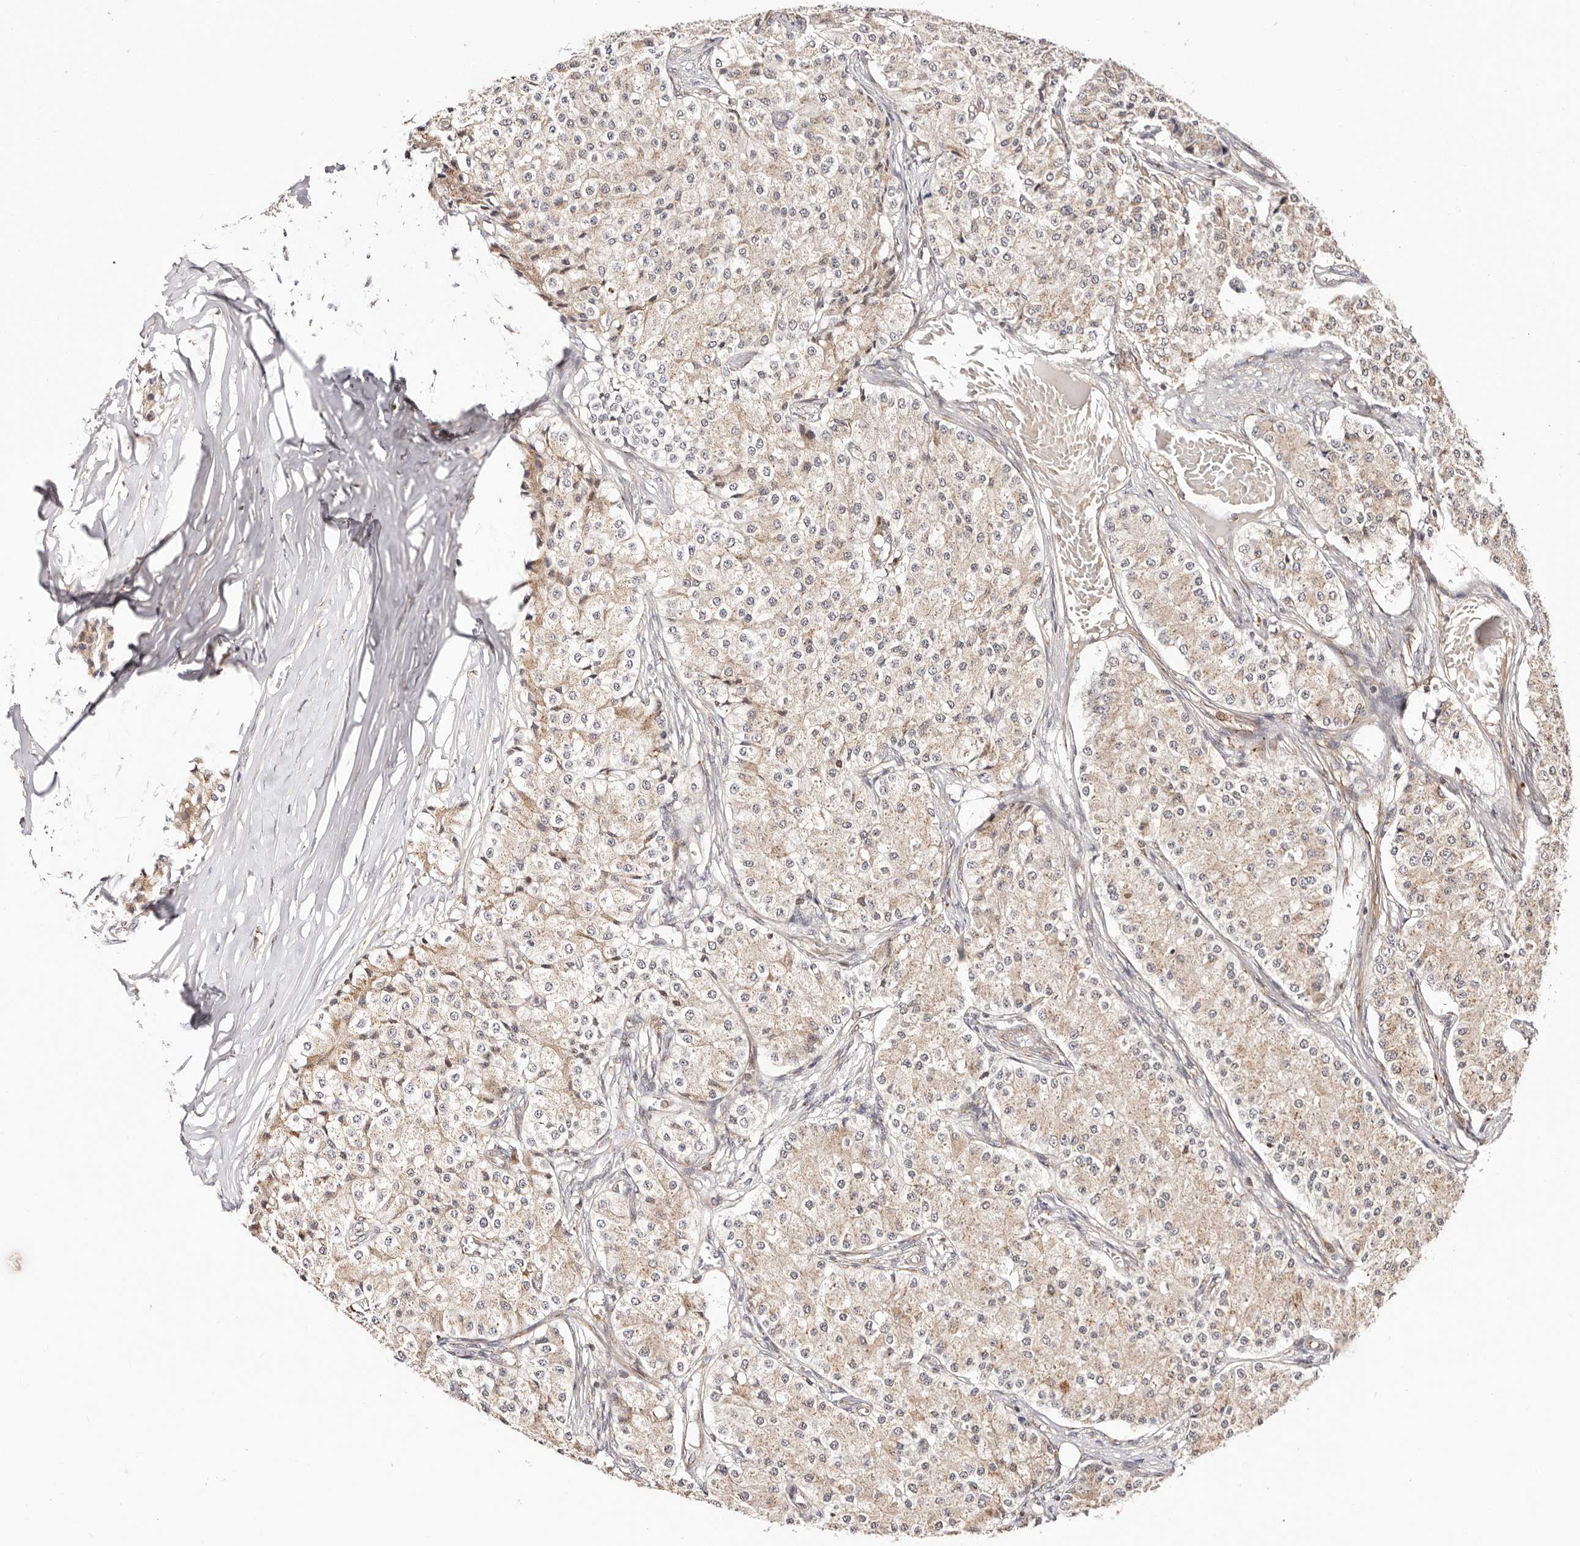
{"staining": {"intensity": "weak", "quantity": "25%-75%", "location": "cytoplasmic/membranous"}, "tissue": "carcinoid", "cell_type": "Tumor cells", "image_type": "cancer", "snomed": [{"axis": "morphology", "description": "Carcinoid, malignant, NOS"}, {"axis": "topography", "description": "Colon"}], "caption": "IHC (DAB (3,3'-diaminobenzidine)) staining of human malignant carcinoid exhibits weak cytoplasmic/membranous protein expression in approximately 25%-75% of tumor cells.", "gene": "MAPK1", "patient": {"sex": "female", "age": 52}}